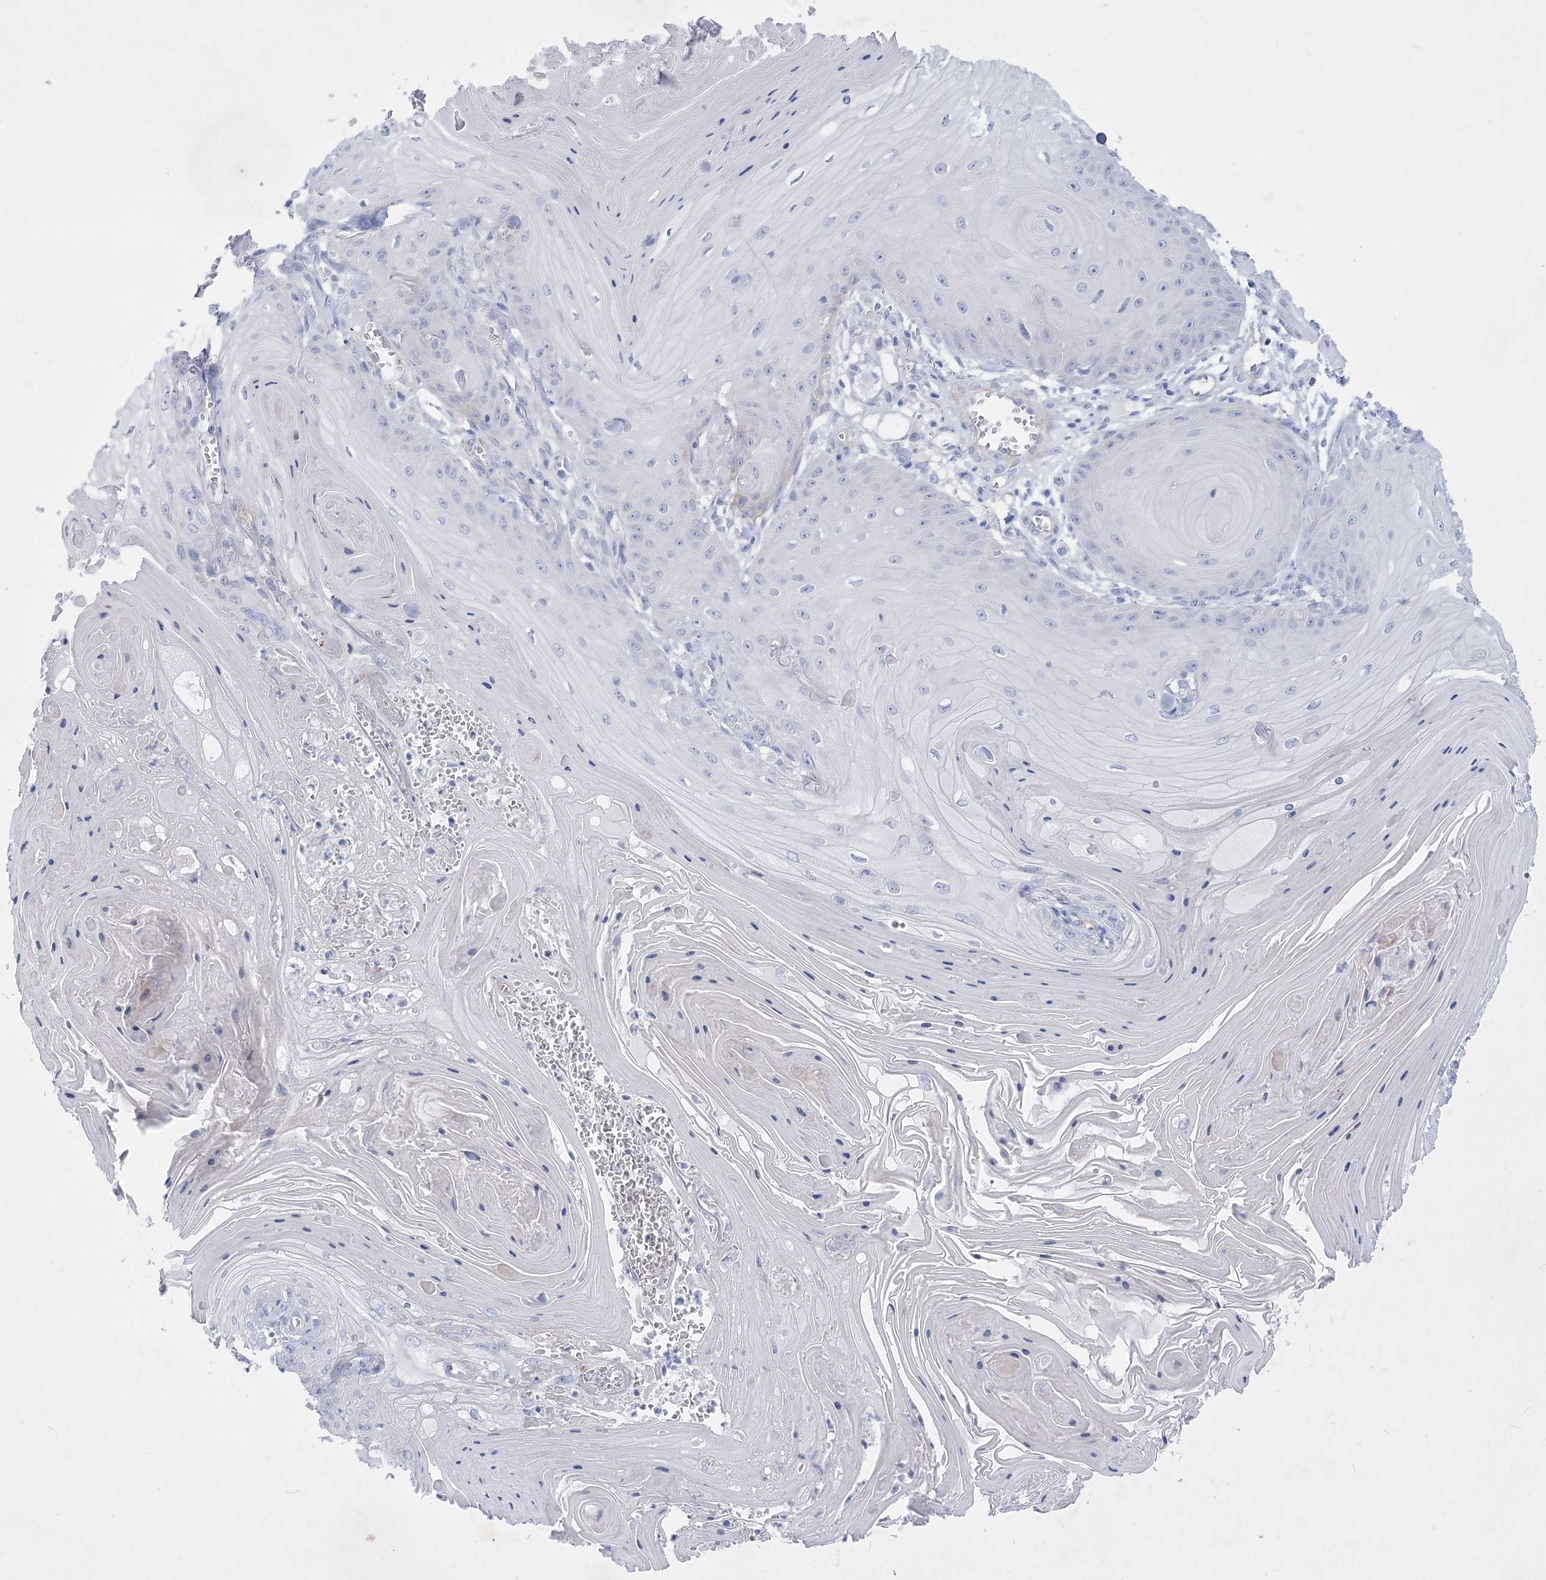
{"staining": {"intensity": "negative", "quantity": "none", "location": "none"}, "tissue": "skin cancer", "cell_type": "Tumor cells", "image_type": "cancer", "snomed": [{"axis": "morphology", "description": "Squamous cell carcinoma, NOS"}, {"axis": "topography", "description": "Skin"}], "caption": "DAB (3,3'-diaminobenzidine) immunohistochemical staining of skin cancer displays no significant staining in tumor cells.", "gene": "WDR74", "patient": {"sex": "male", "age": 74}}